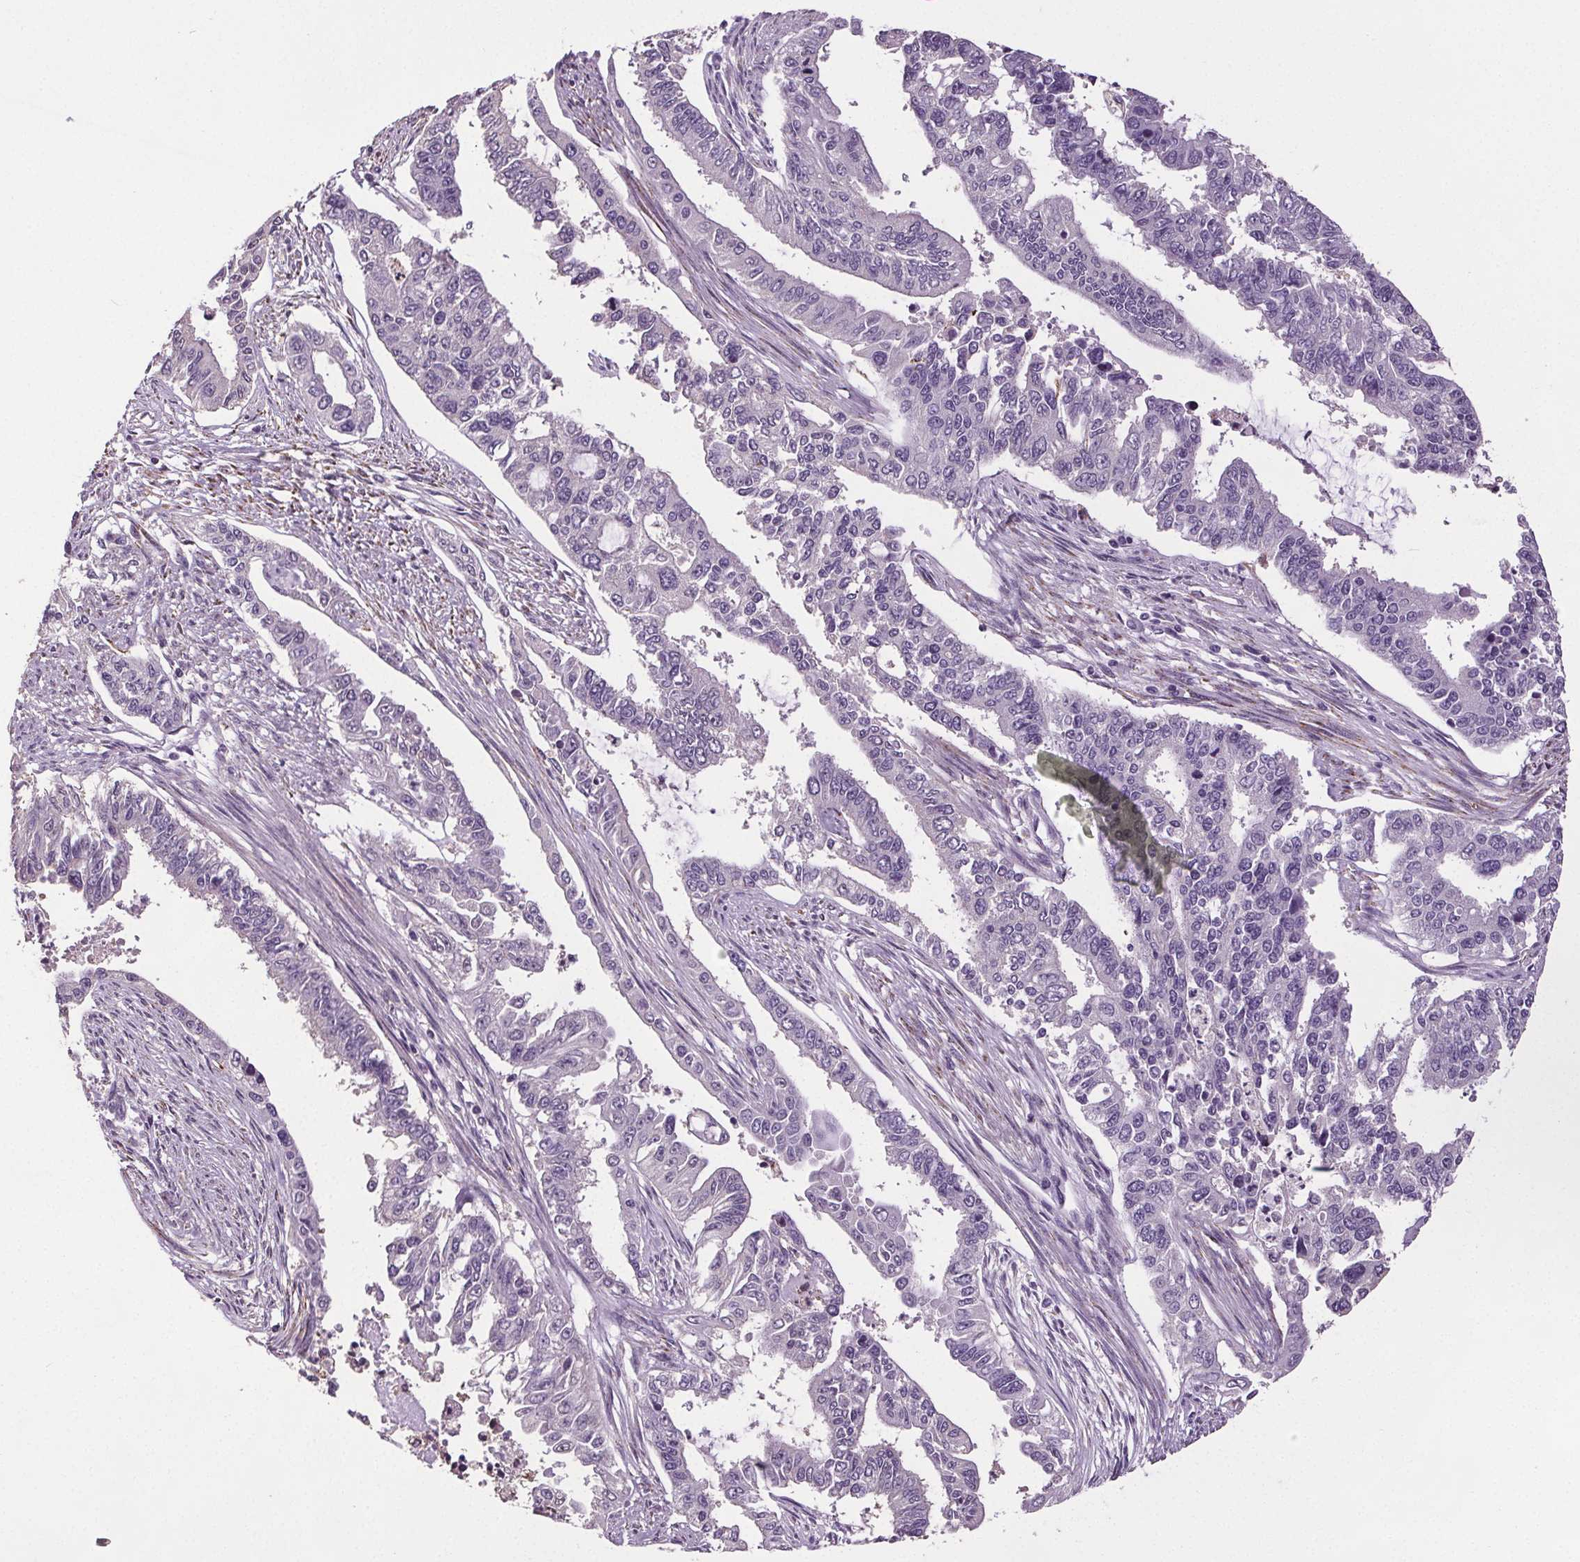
{"staining": {"intensity": "negative", "quantity": "none", "location": "none"}, "tissue": "endometrial cancer", "cell_type": "Tumor cells", "image_type": "cancer", "snomed": [{"axis": "morphology", "description": "Adenocarcinoma, NOS"}, {"axis": "topography", "description": "Uterus"}], "caption": "Immunohistochemical staining of endometrial adenocarcinoma reveals no significant expression in tumor cells.", "gene": "GPIHBP1", "patient": {"sex": "female", "age": 59}}